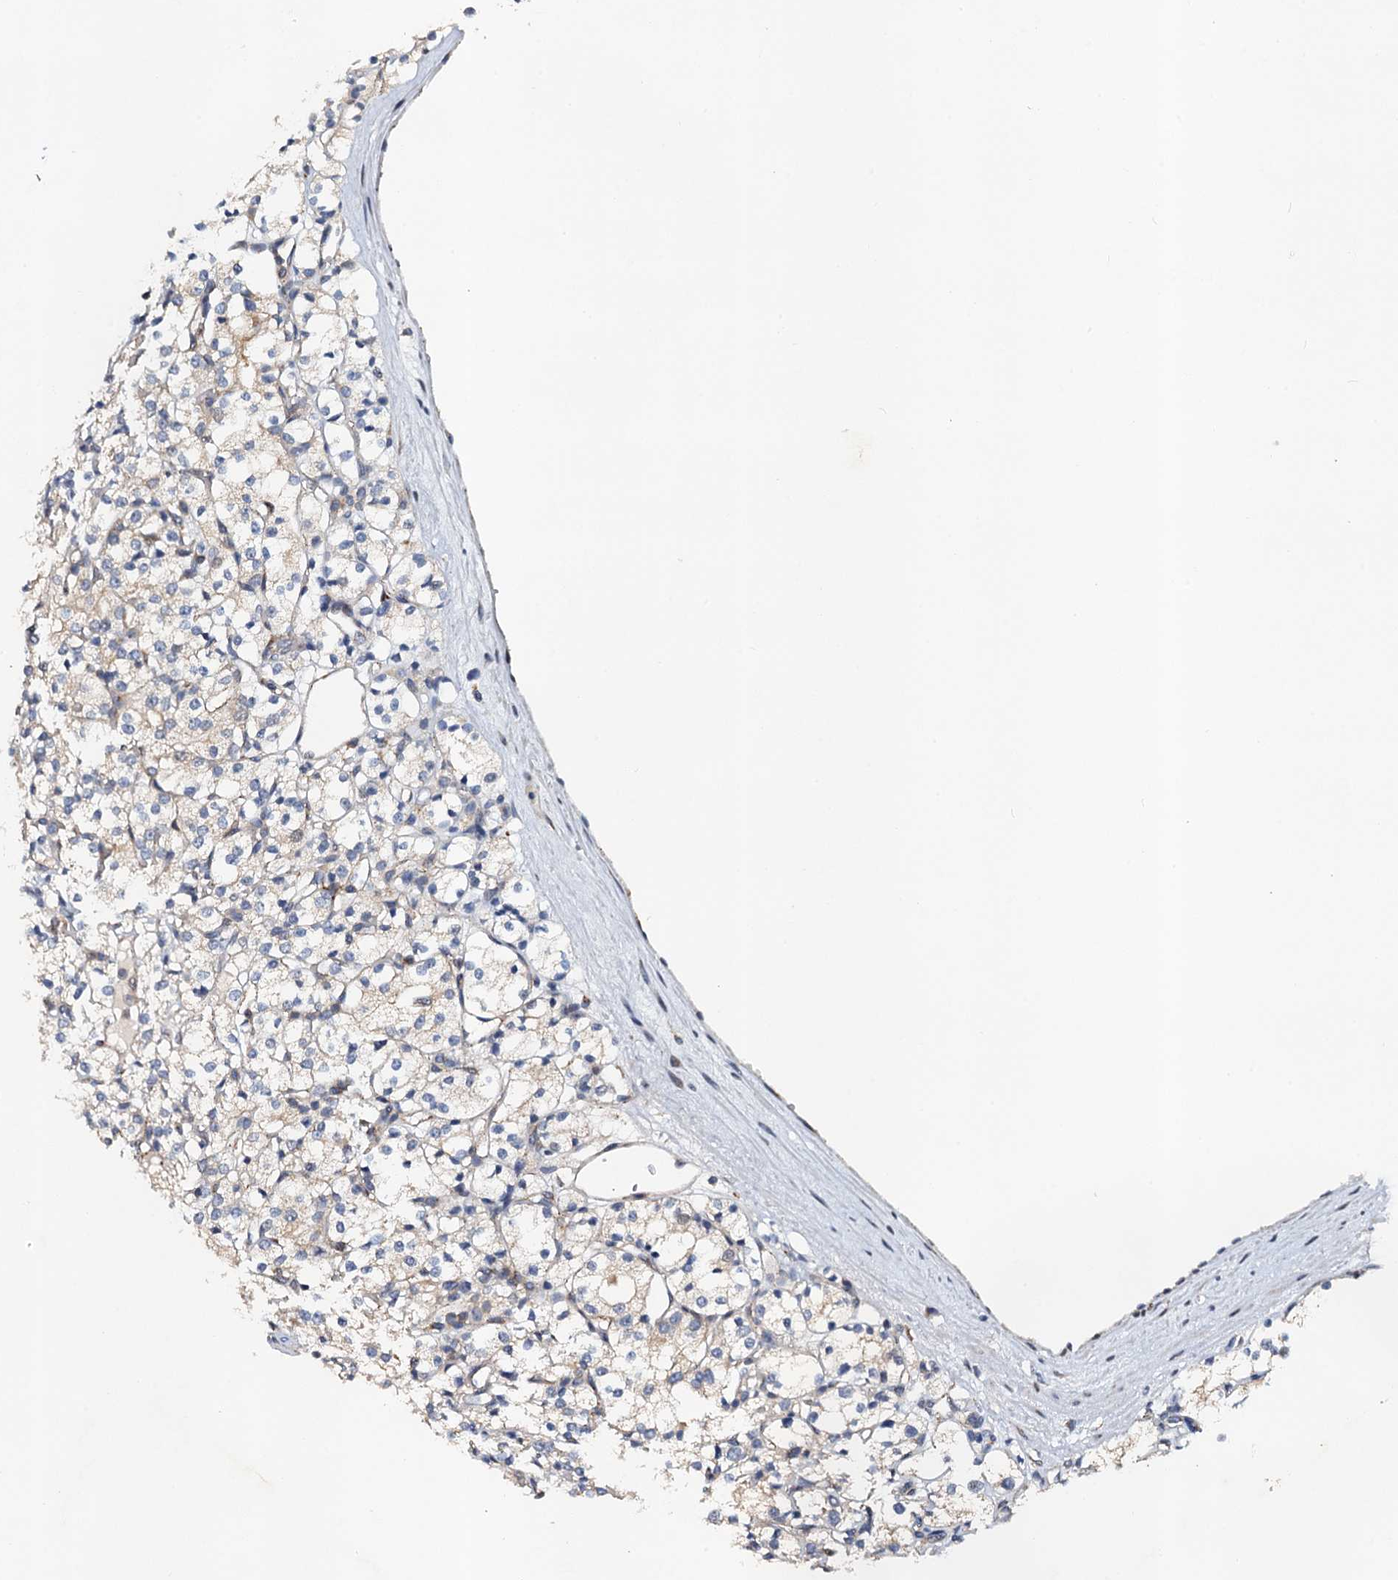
{"staining": {"intensity": "weak", "quantity": "<25%", "location": "cytoplasmic/membranous"}, "tissue": "renal cancer", "cell_type": "Tumor cells", "image_type": "cancer", "snomed": [{"axis": "morphology", "description": "Adenocarcinoma, NOS"}, {"axis": "topography", "description": "Kidney"}], "caption": "There is no significant staining in tumor cells of renal cancer (adenocarcinoma). Brightfield microscopy of immunohistochemistry stained with DAB (3,3'-diaminobenzidine) (brown) and hematoxylin (blue), captured at high magnification.", "gene": "NBEA", "patient": {"sex": "male", "age": 77}}